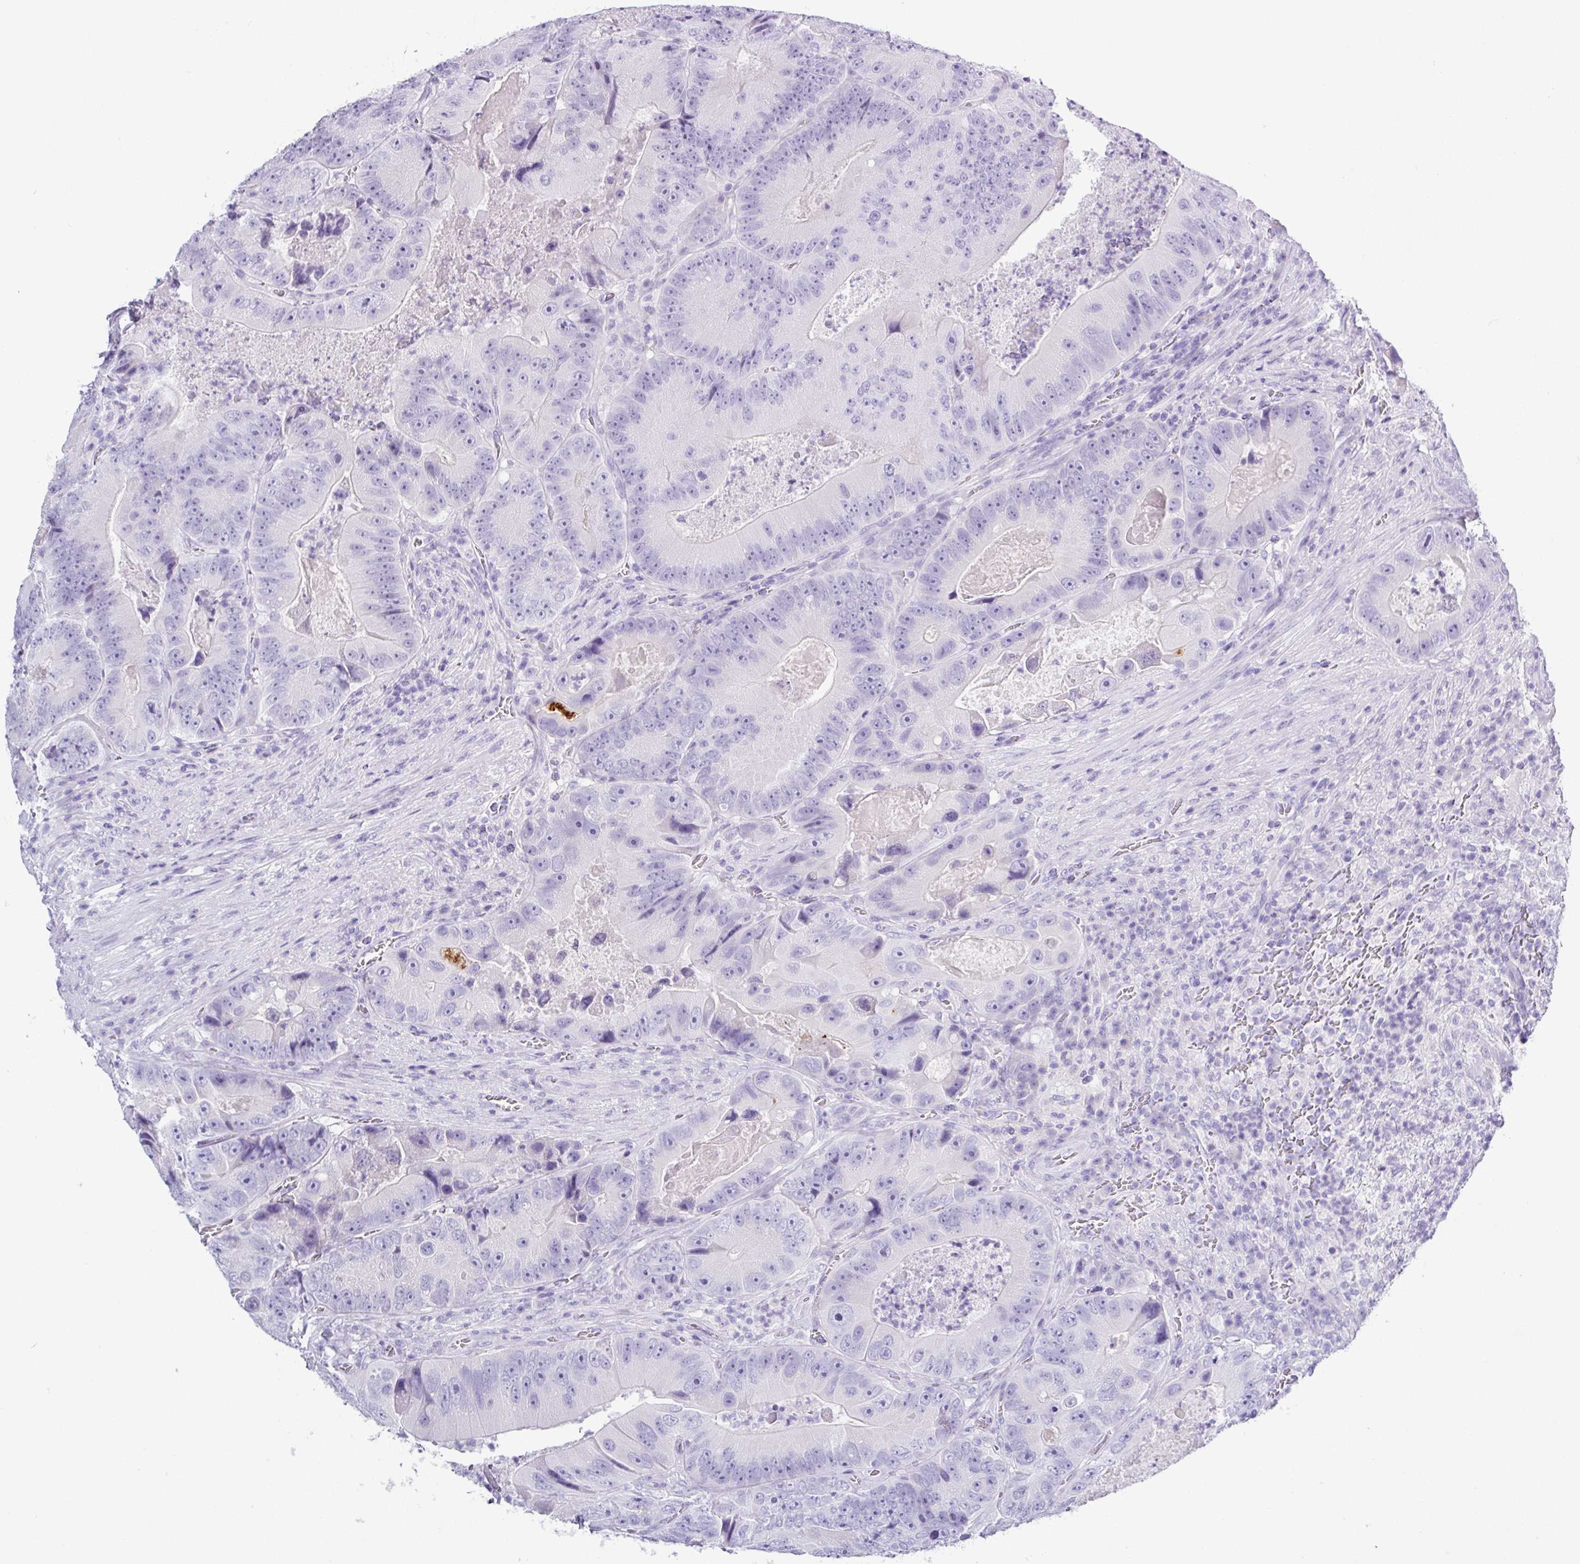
{"staining": {"intensity": "negative", "quantity": "none", "location": "none"}, "tissue": "colorectal cancer", "cell_type": "Tumor cells", "image_type": "cancer", "snomed": [{"axis": "morphology", "description": "Adenocarcinoma, NOS"}, {"axis": "topography", "description": "Colon"}], "caption": "Colorectal cancer (adenocarcinoma) was stained to show a protein in brown. There is no significant positivity in tumor cells. (DAB immunohistochemistry (IHC), high magnification).", "gene": "ZG16", "patient": {"sex": "female", "age": 86}}